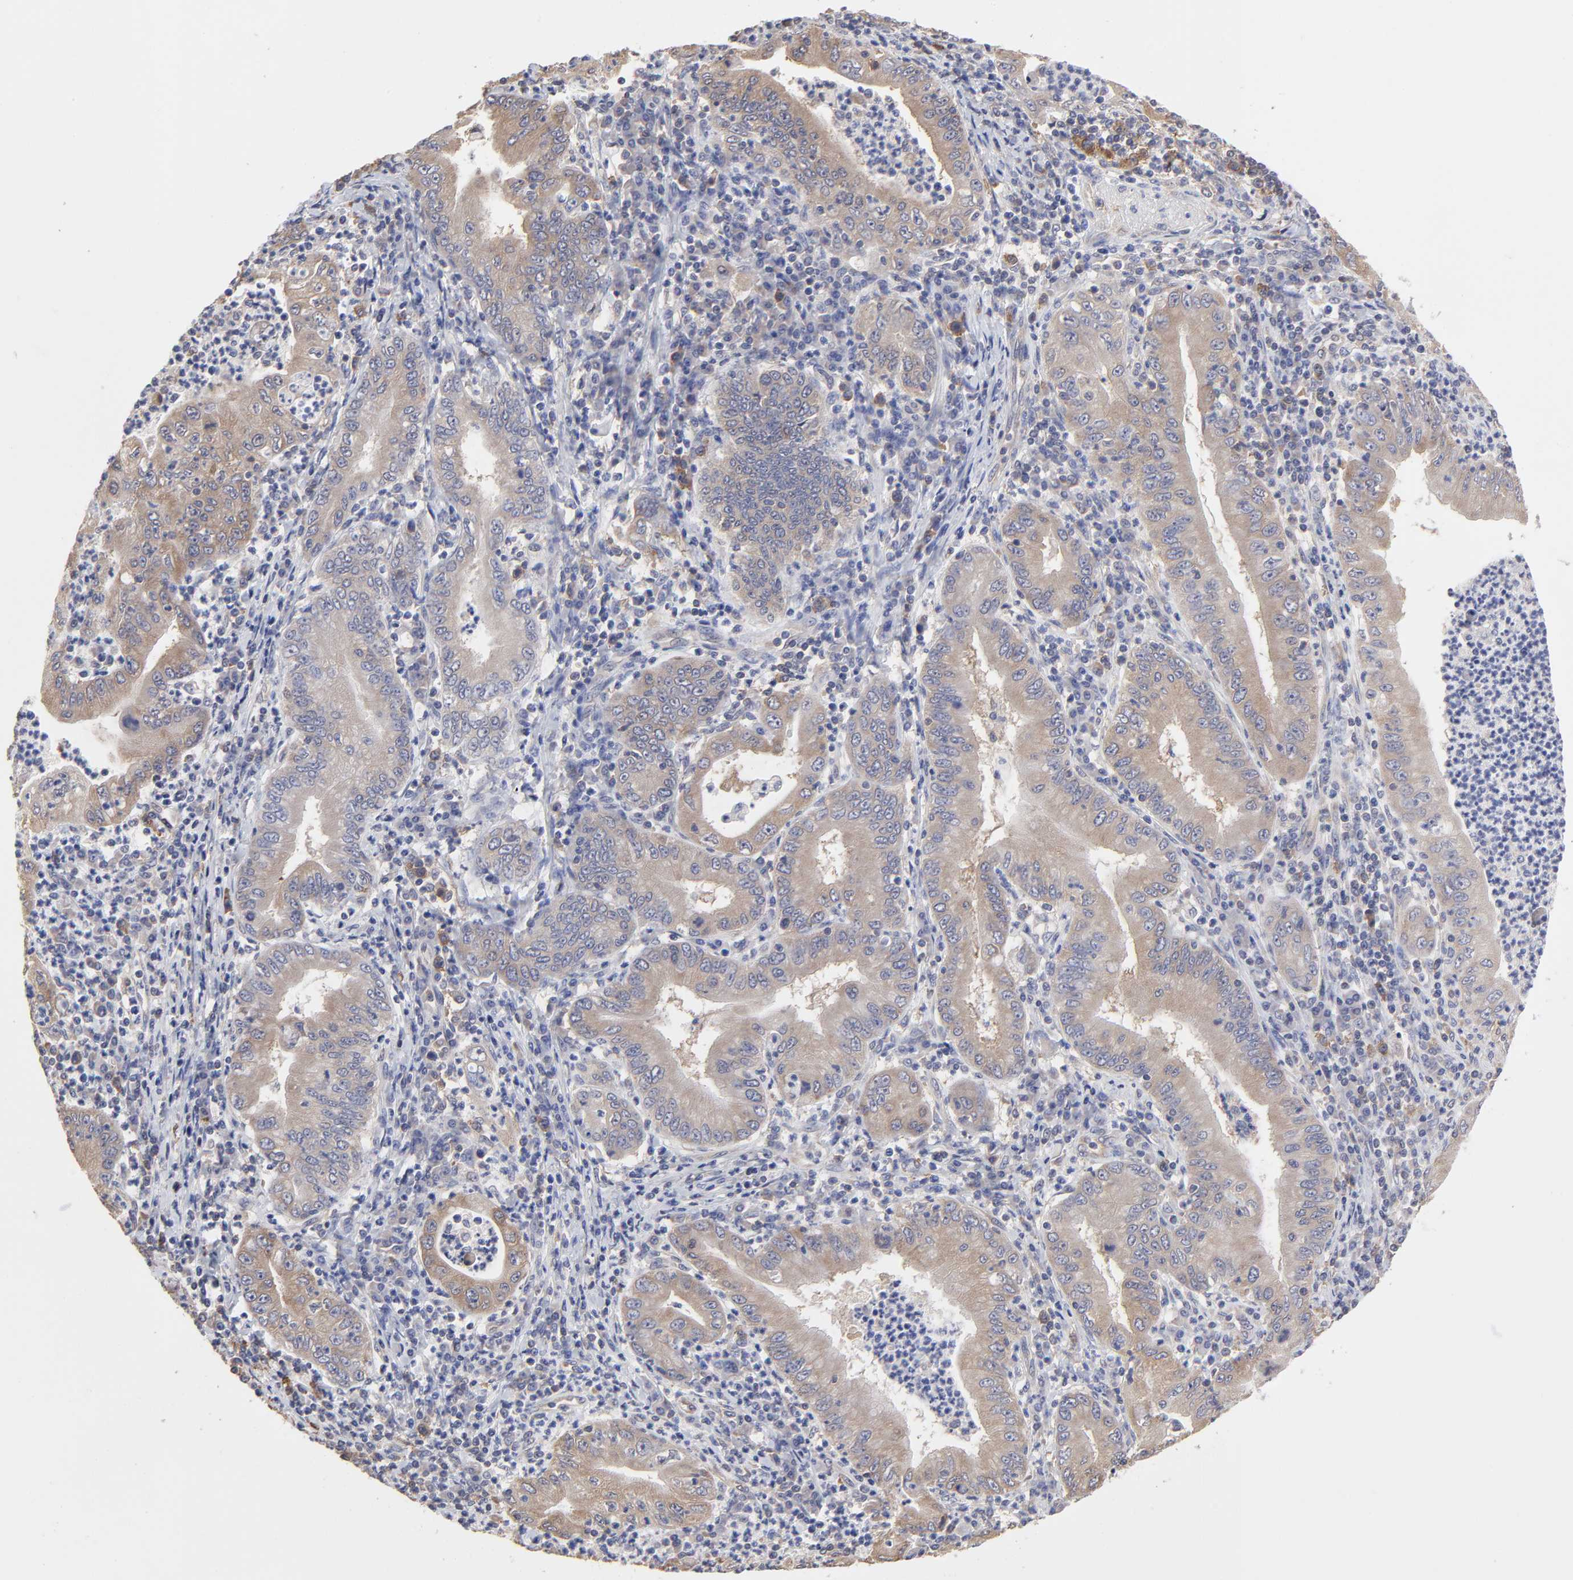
{"staining": {"intensity": "weak", "quantity": ">75%", "location": "cytoplasmic/membranous"}, "tissue": "stomach cancer", "cell_type": "Tumor cells", "image_type": "cancer", "snomed": [{"axis": "morphology", "description": "Normal tissue, NOS"}, {"axis": "morphology", "description": "Adenocarcinoma, NOS"}, {"axis": "topography", "description": "Esophagus"}, {"axis": "topography", "description": "Stomach, upper"}, {"axis": "topography", "description": "Peripheral nerve tissue"}], "caption": "Stomach adenocarcinoma stained with a brown dye demonstrates weak cytoplasmic/membranous positive positivity in approximately >75% of tumor cells.", "gene": "CCT2", "patient": {"sex": "male", "age": 62}}